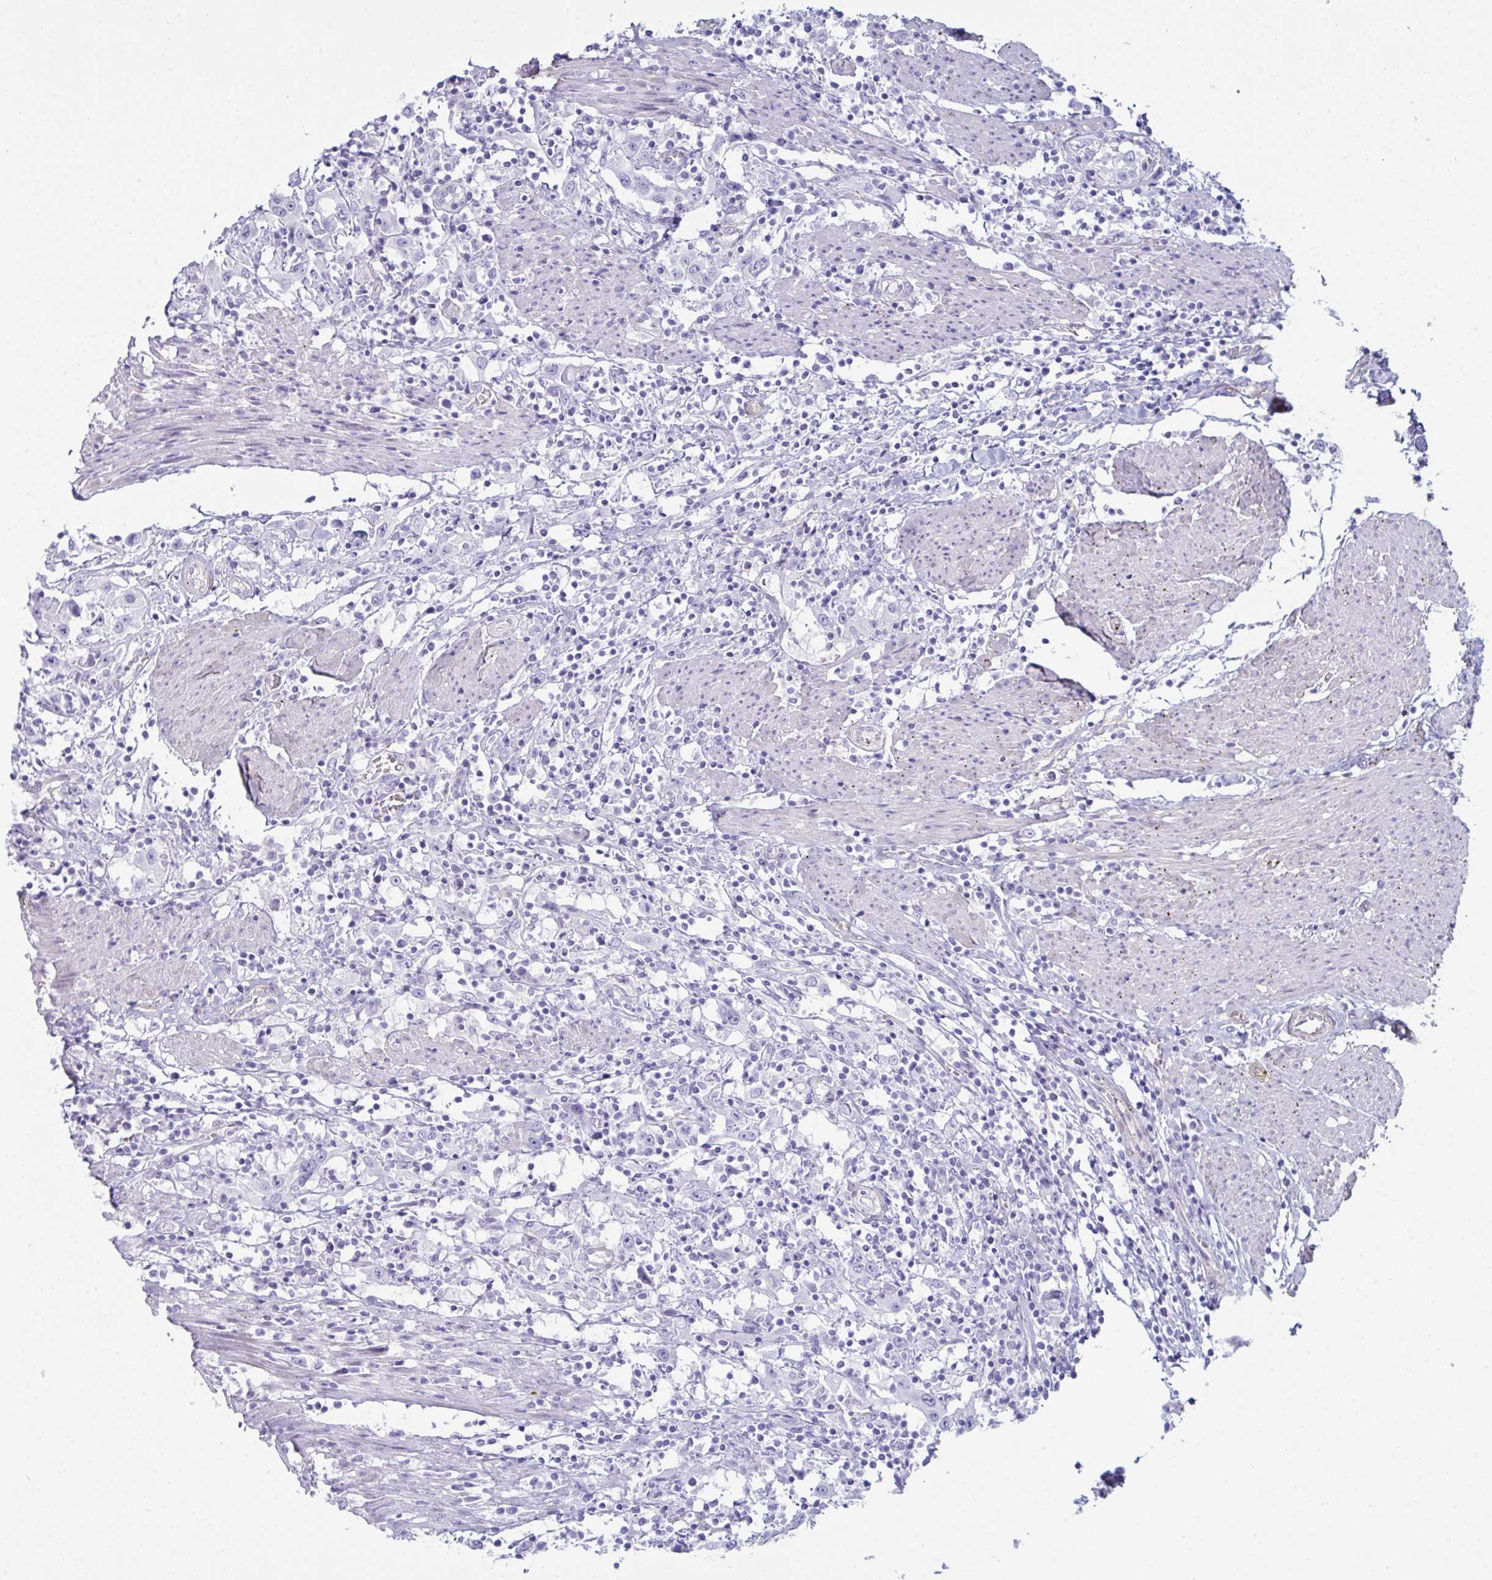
{"staining": {"intensity": "negative", "quantity": "none", "location": "none"}, "tissue": "urothelial cancer", "cell_type": "Tumor cells", "image_type": "cancer", "snomed": [{"axis": "morphology", "description": "Urothelial carcinoma, High grade"}, {"axis": "topography", "description": "Urinary bladder"}], "caption": "The IHC image has no significant expression in tumor cells of urothelial carcinoma (high-grade) tissue.", "gene": "UBL3", "patient": {"sex": "male", "age": 61}}